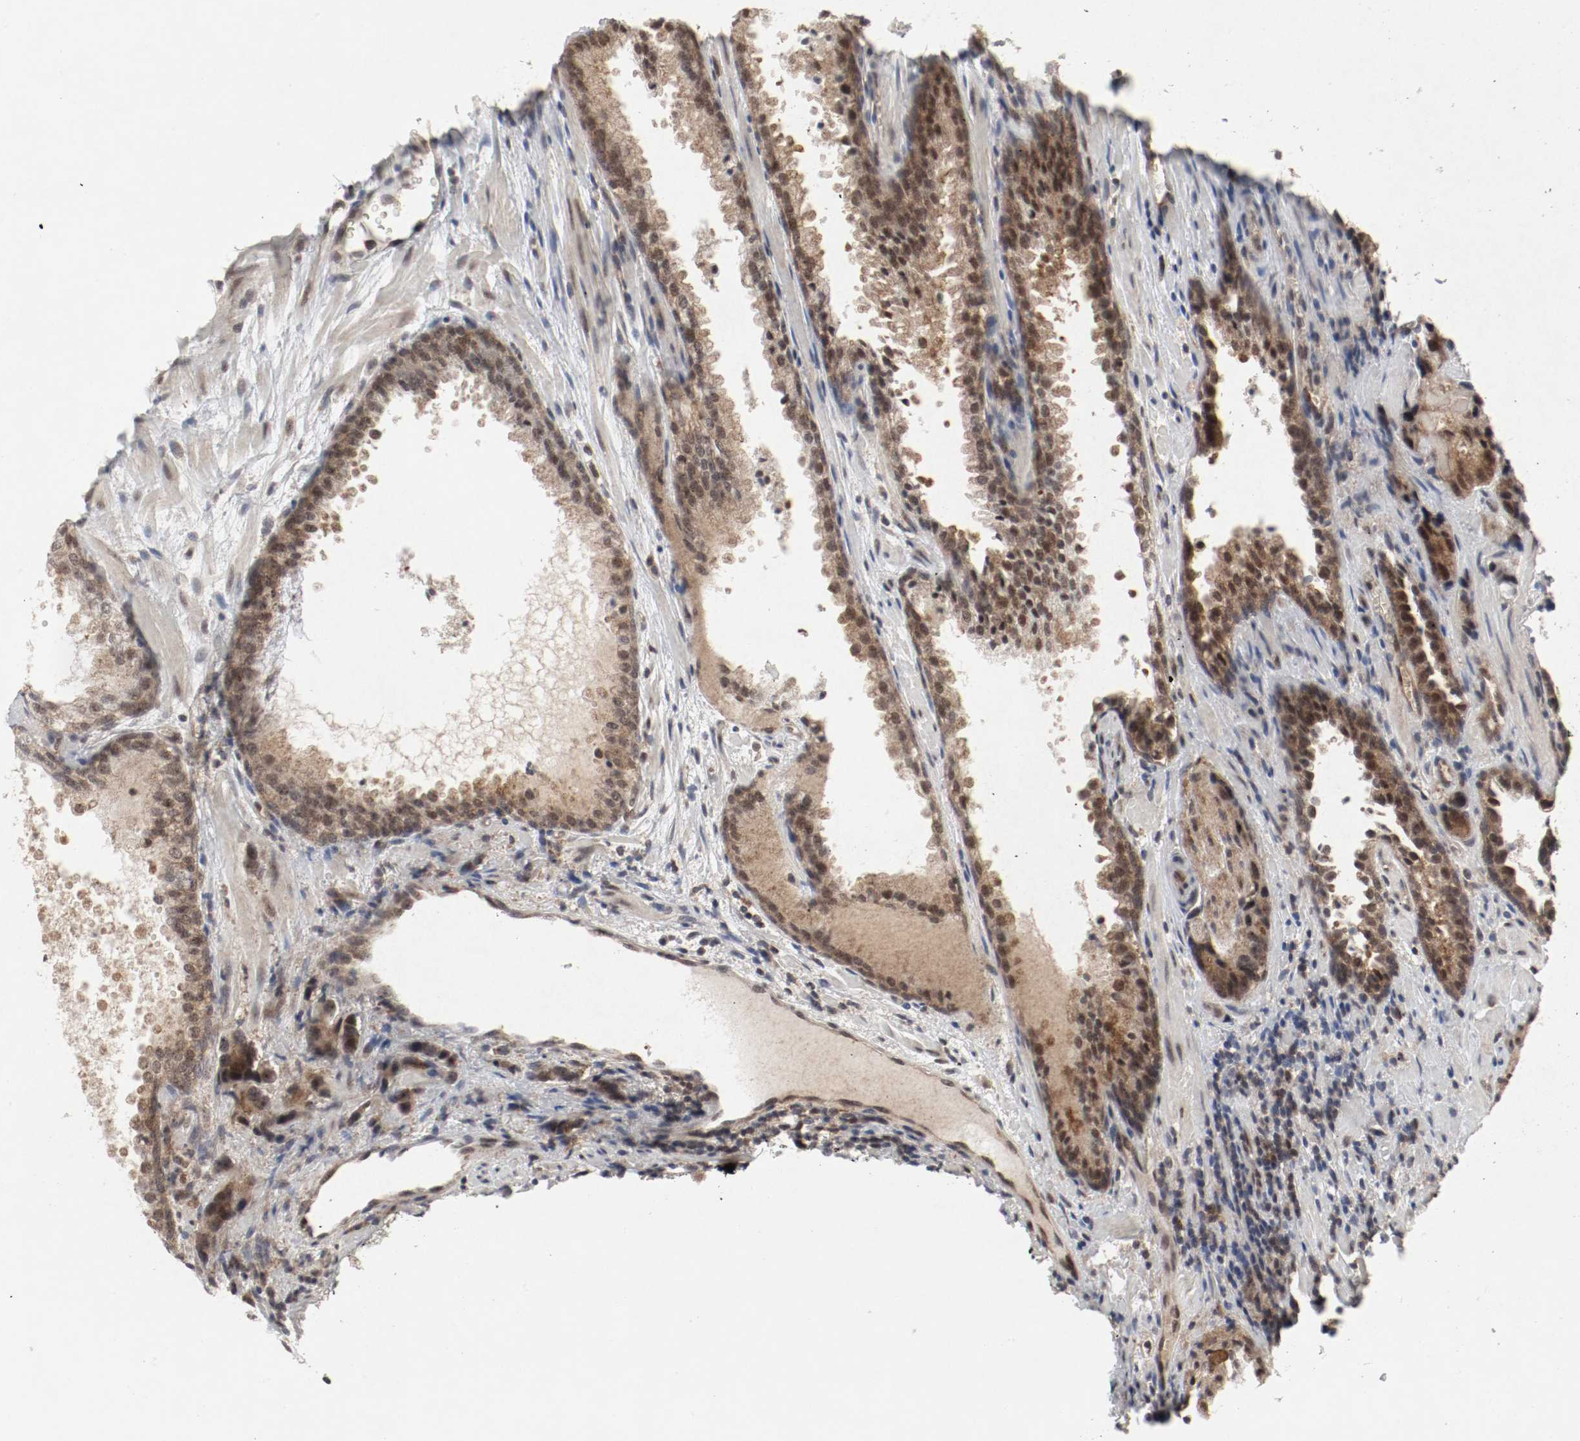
{"staining": {"intensity": "moderate", "quantity": ">75%", "location": "cytoplasmic/membranous,nuclear"}, "tissue": "prostate cancer", "cell_type": "Tumor cells", "image_type": "cancer", "snomed": [{"axis": "morphology", "description": "Adenocarcinoma, High grade"}, {"axis": "topography", "description": "Prostate"}], "caption": "Immunohistochemistry staining of prostate cancer, which shows medium levels of moderate cytoplasmic/membranous and nuclear expression in about >75% of tumor cells indicating moderate cytoplasmic/membranous and nuclear protein positivity. The staining was performed using DAB (brown) for protein detection and nuclei were counterstained in hematoxylin (blue).", "gene": "CSNK2B", "patient": {"sex": "male", "age": 58}}